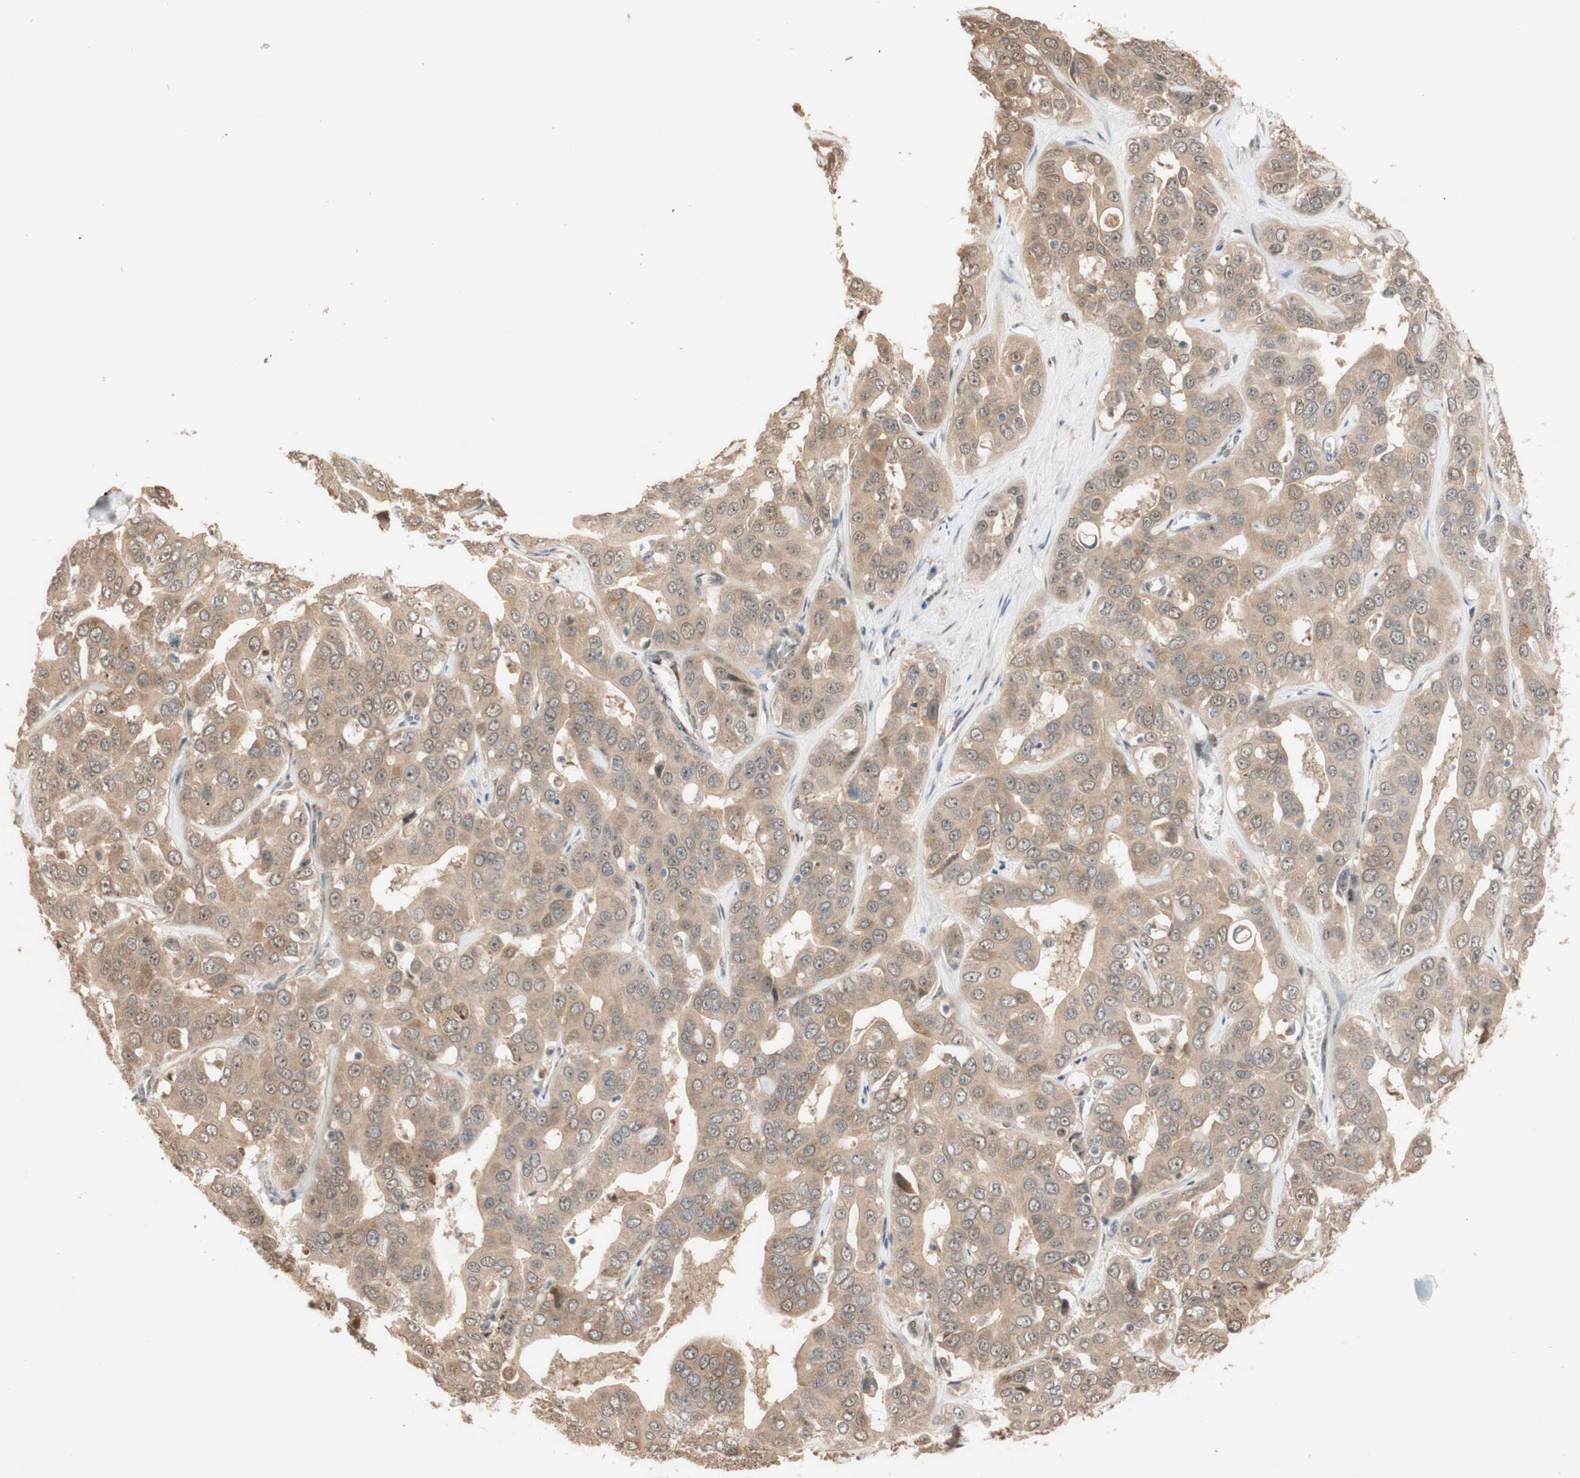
{"staining": {"intensity": "moderate", "quantity": ">75%", "location": "cytoplasmic/membranous"}, "tissue": "liver cancer", "cell_type": "Tumor cells", "image_type": "cancer", "snomed": [{"axis": "morphology", "description": "Cholangiocarcinoma"}, {"axis": "topography", "description": "Liver"}], "caption": "Liver cancer stained for a protein (brown) demonstrates moderate cytoplasmic/membranous positive staining in approximately >75% of tumor cells.", "gene": "CCNC", "patient": {"sex": "female", "age": 52}}